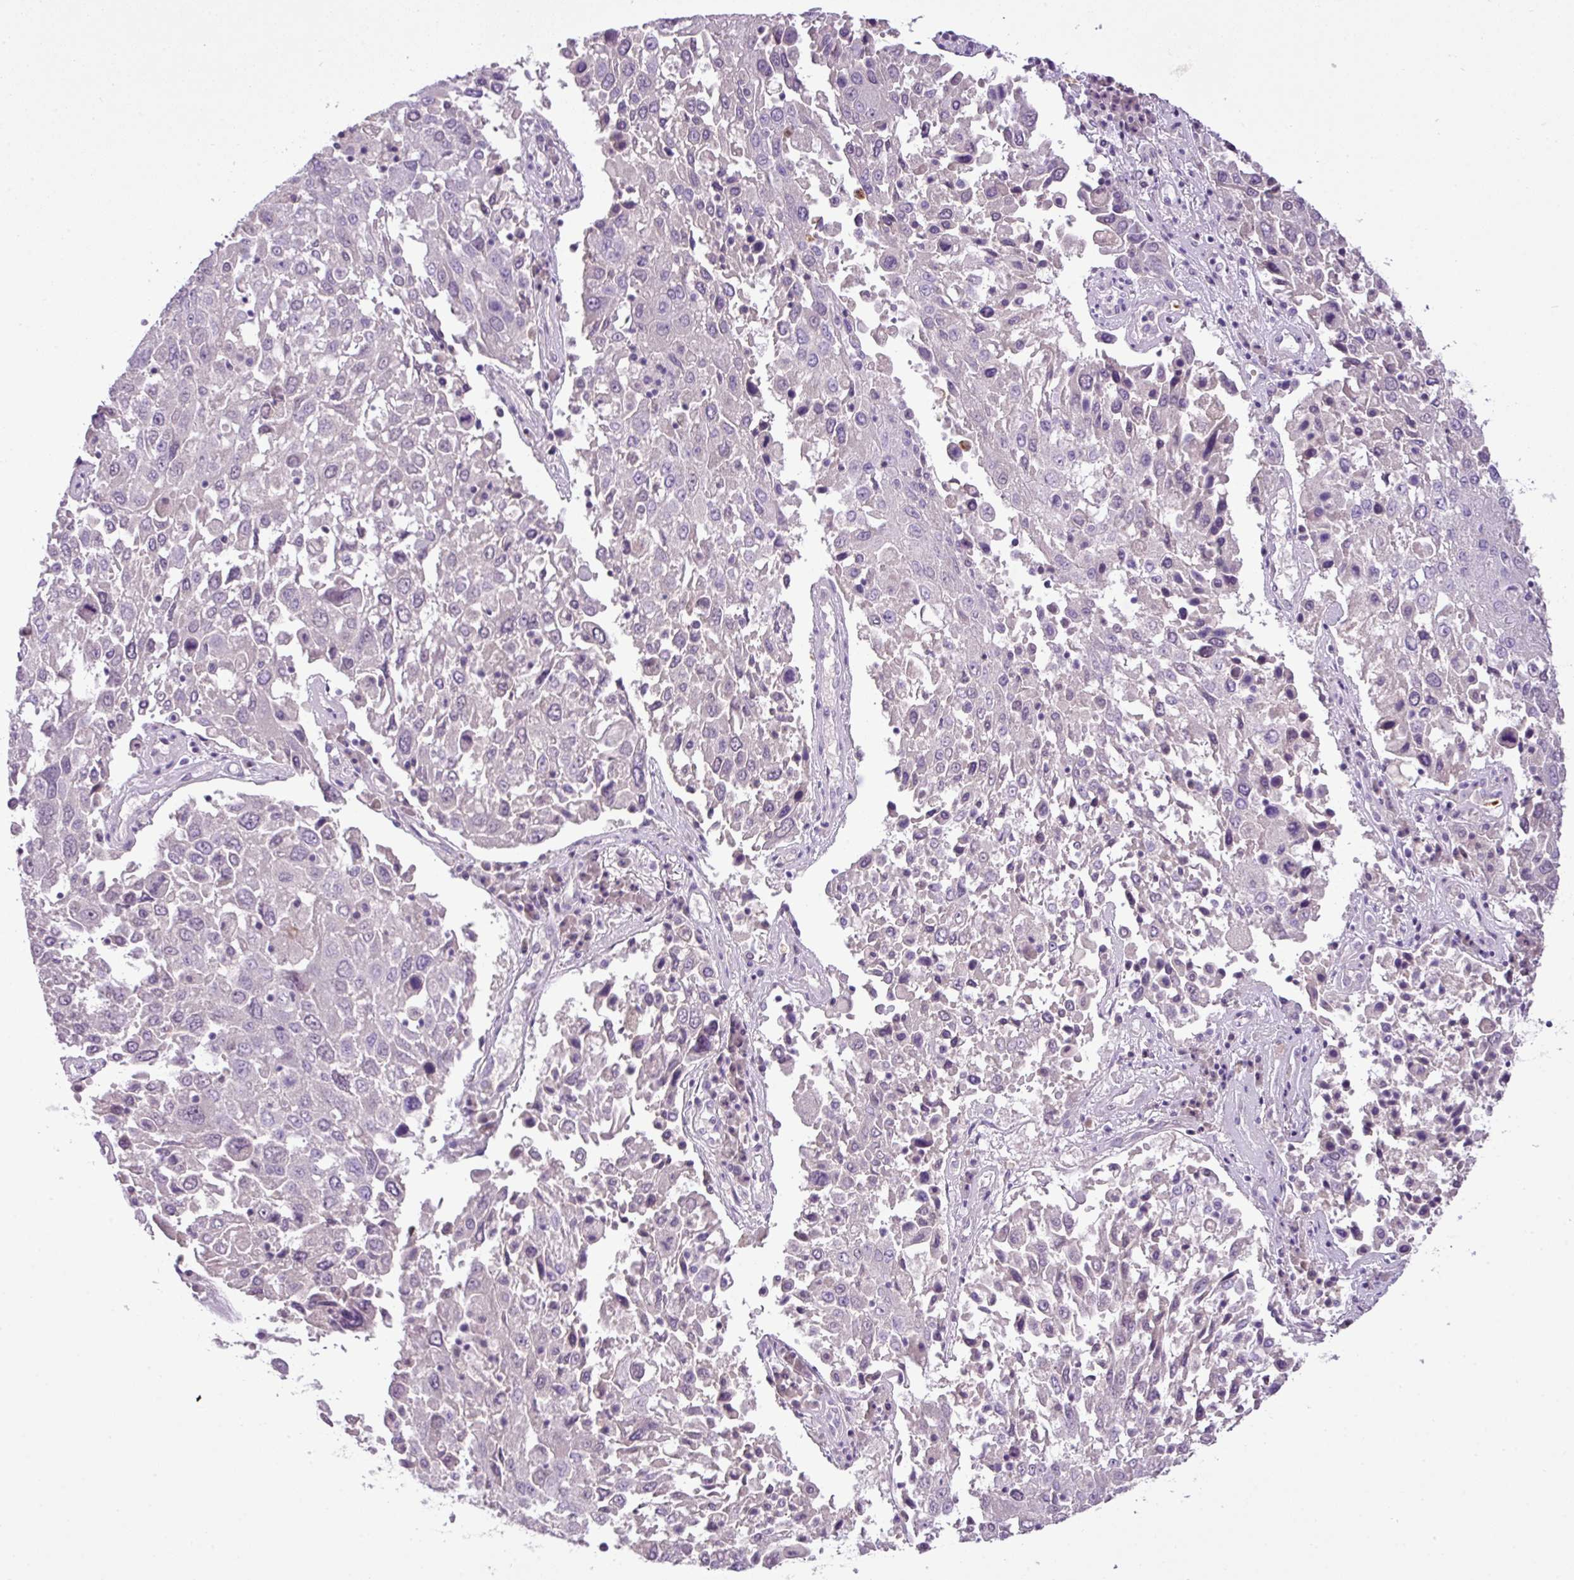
{"staining": {"intensity": "negative", "quantity": "none", "location": "none"}, "tissue": "lung cancer", "cell_type": "Tumor cells", "image_type": "cancer", "snomed": [{"axis": "morphology", "description": "Squamous cell carcinoma, NOS"}, {"axis": "topography", "description": "Lung"}], "caption": "Squamous cell carcinoma (lung) was stained to show a protein in brown. There is no significant positivity in tumor cells. Brightfield microscopy of immunohistochemistry (IHC) stained with DAB (3,3'-diaminobenzidine) (brown) and hematoxylin (blue), captured at high magnification.", "gene": "HTR3E", "patient": {"sex": "male", "age": 65}}